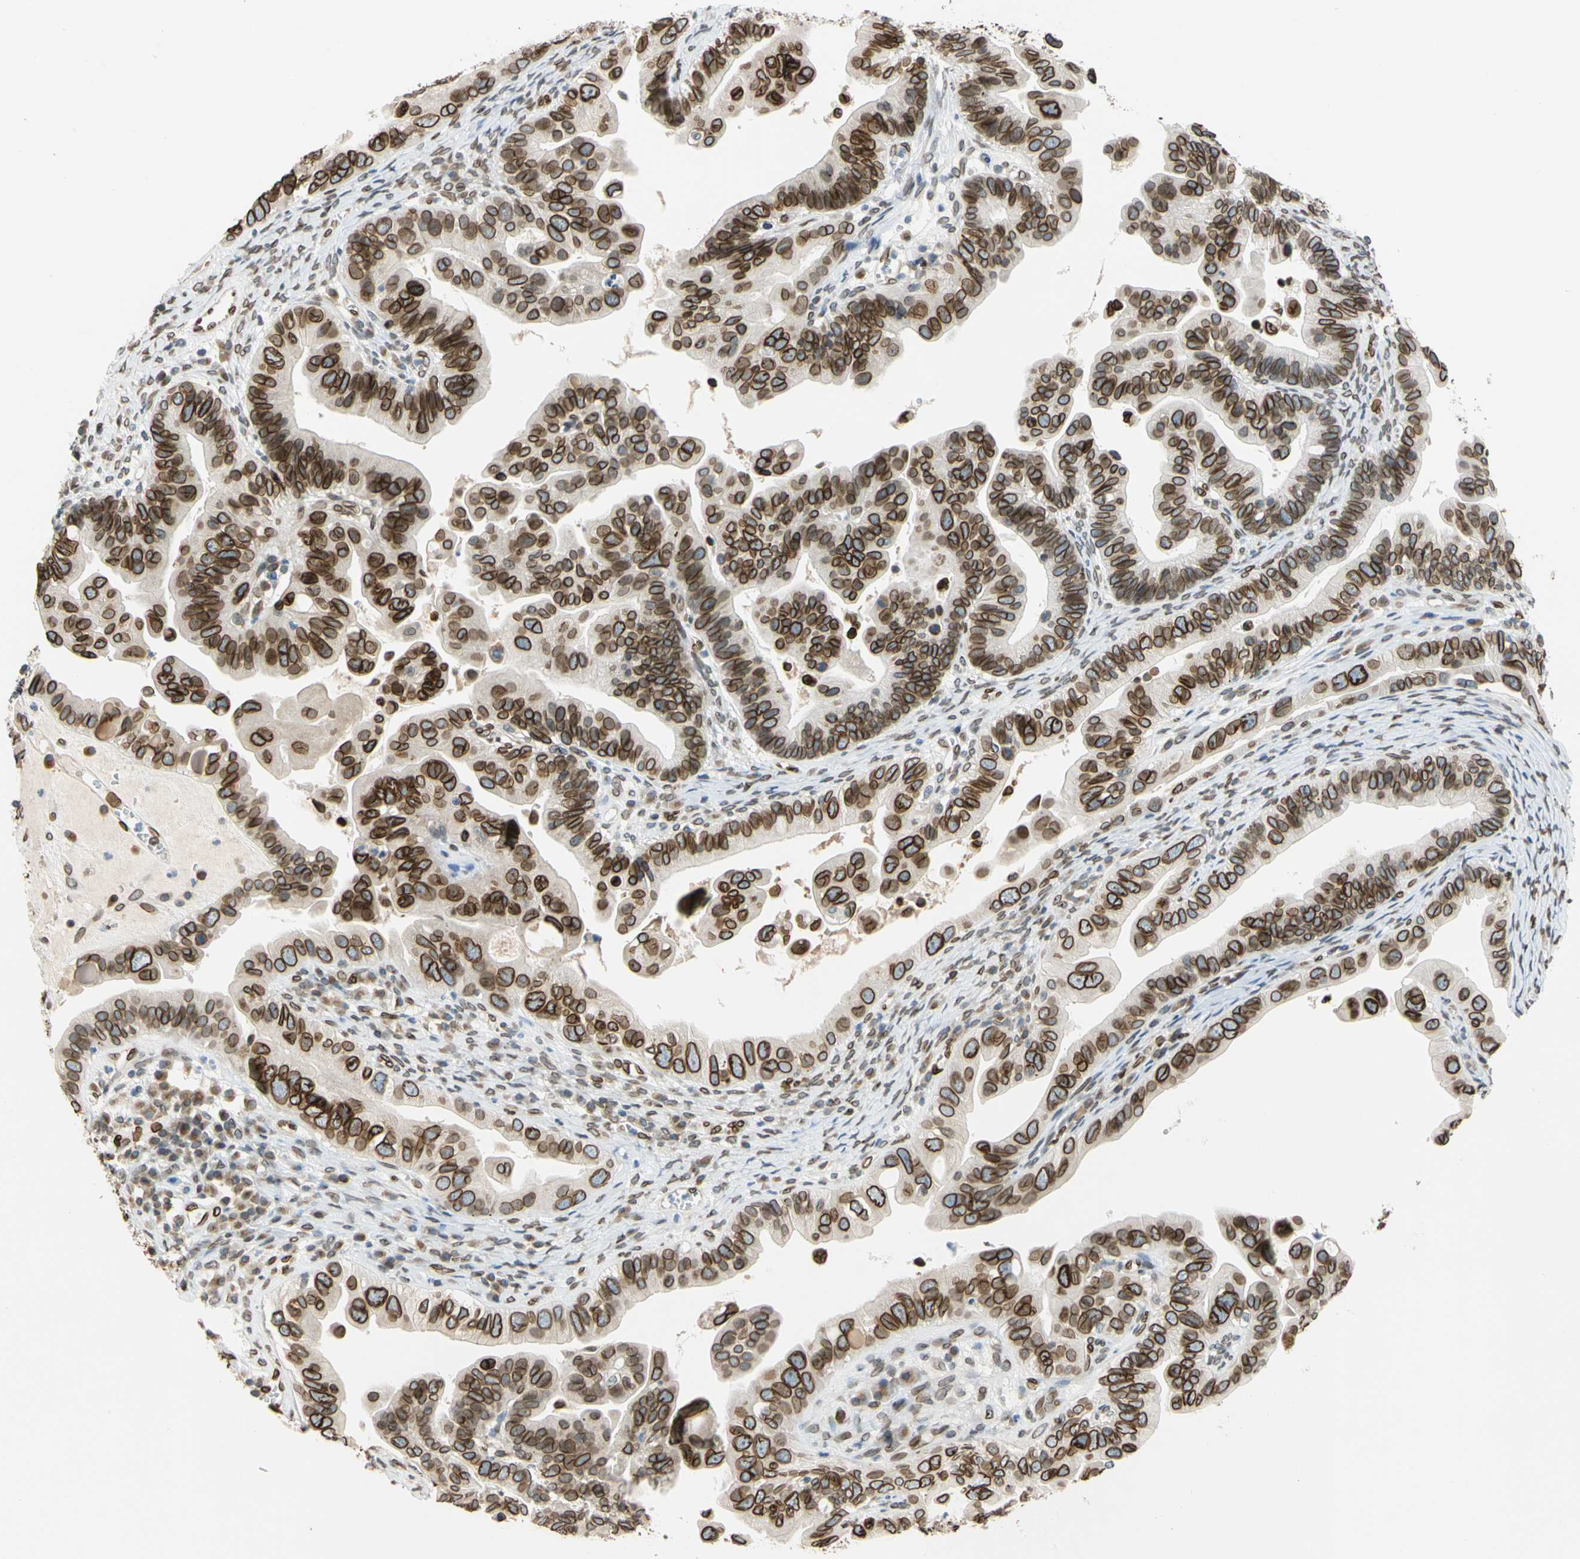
{"staining": {"intensity": "strong", "quantity": ">75%", "location": "cytoplasmic/membranous,nuclear"}, "tissue": "ovarian cancer", "cell_type": "Tumor cells", "image_type": "cancer", "snomed": [{"axis": "morphology", "description": "Cystadenocarcinoma, serous, NOS"}, {"axis": "topography", "description": "Ovary"}], "caption": "Immunohistochemistry (IHC) image of neoplastic tissue: human ovarian cancer stained using immunohistochemistry (IHC) demonstrates high levels of strong protein expression localized specifically in the cytoplasmic/membranous and nuclear of tumor cells, appearing as a cytoplasmic/membranous and nuclear brown color.", "gene": "SUN1", "patient": {"sex": "female", "age": 56}}